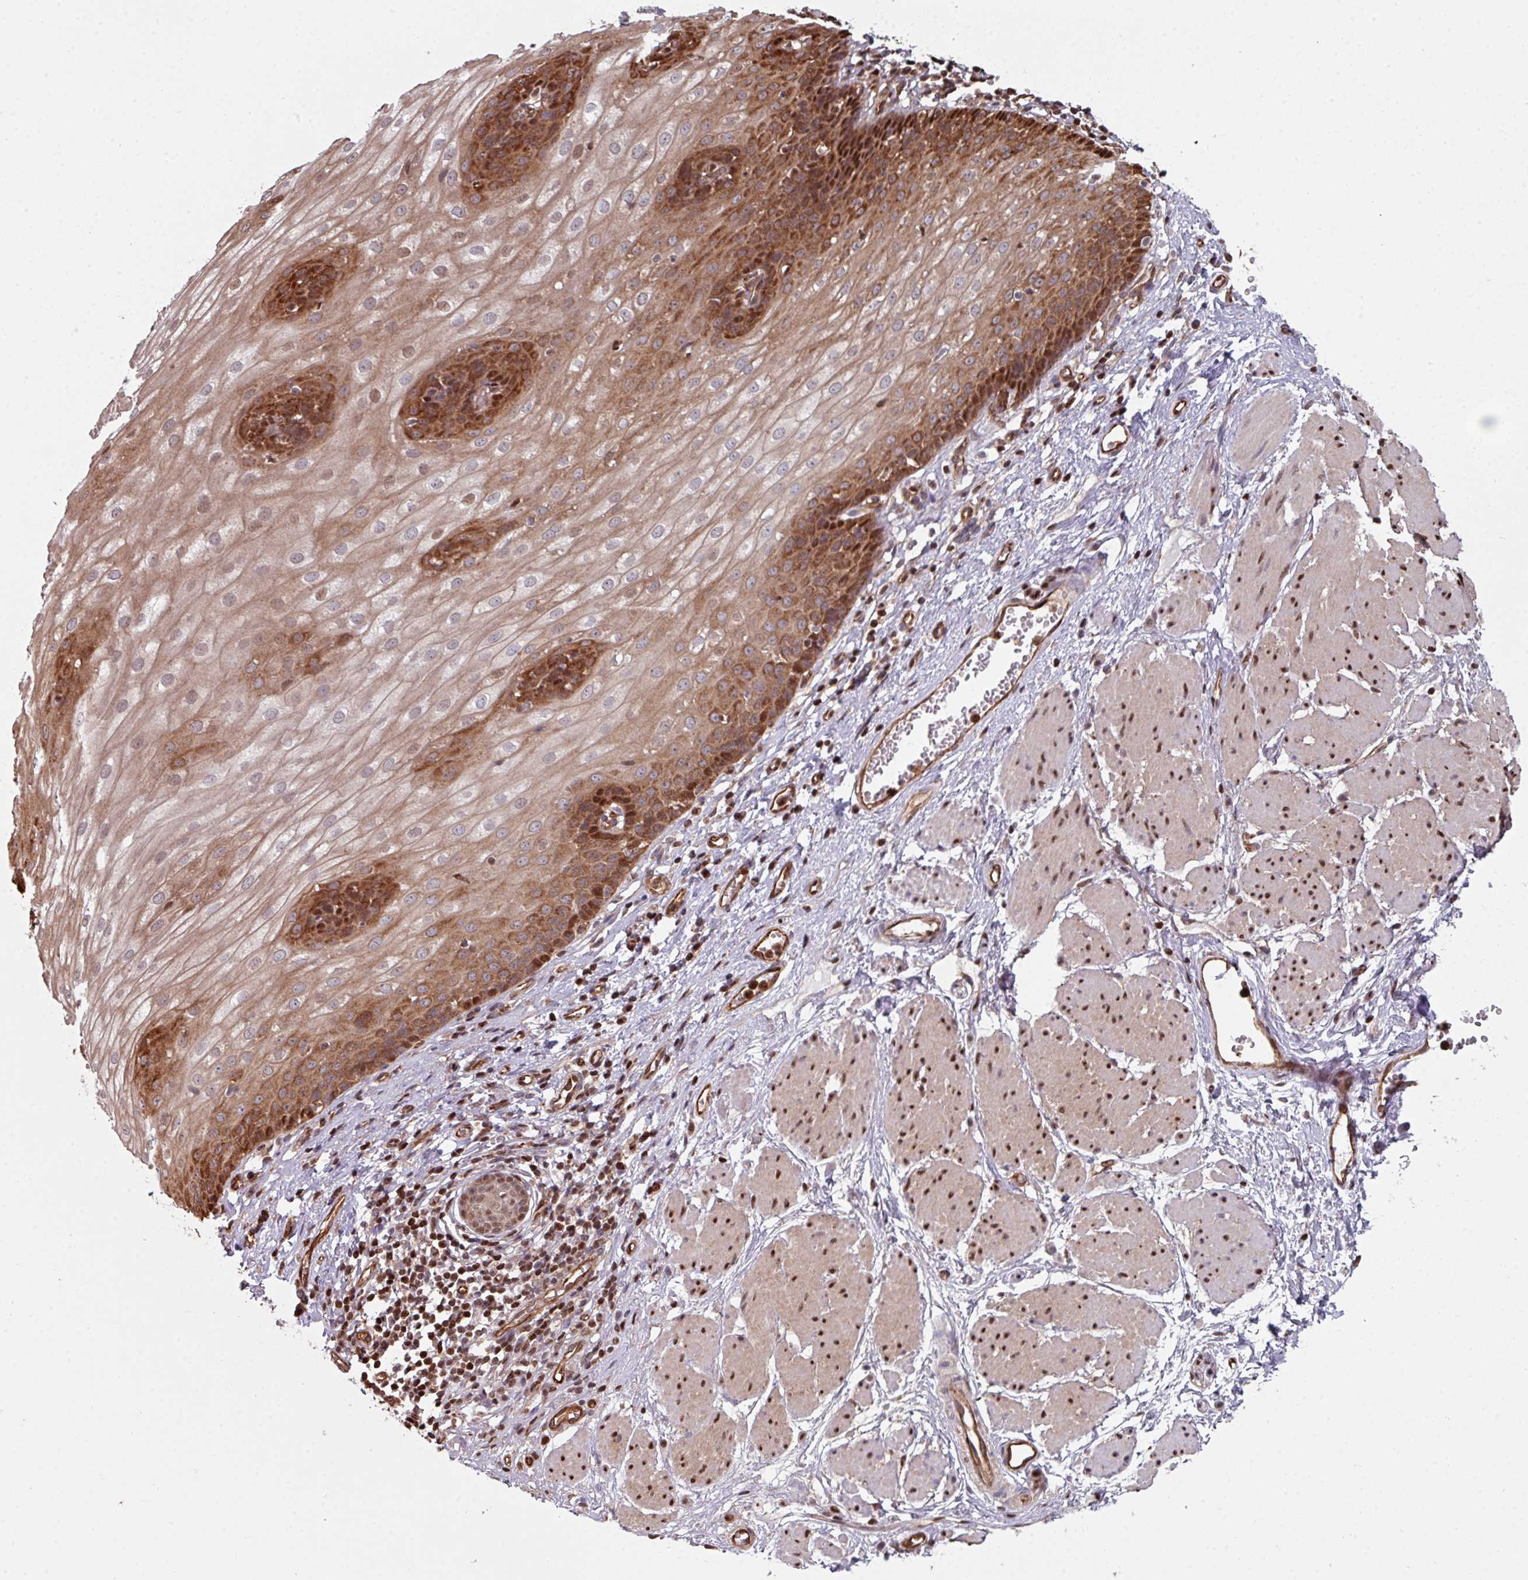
{"staining": {"intensity": "strong", "quantity": "25%-75%", "location": "cytoplasmic/membranous,nuclear"}, "tissue": "esophagus", "cell_type": "Squamous epithelial cells", "image_type": "normal", "snomed": [{"axis": "morphology", "description": "Normal tissue, NOS"}, {"axis": "topography", "description": "Esophagus"}], "caption": "Immunohistochemistry (IHC) image of benign esophagus: esophagus stained using immunohistochemistry displays high levels of strong protein expression localized specifically in the cytoplasmic/membranous,nuclear of squamous epithelial cells, appearing as a cytoplasmic/membranous,nuclear brown color.", "gene": "ANO9", "patient": {"sex": "male", "age": 69}}